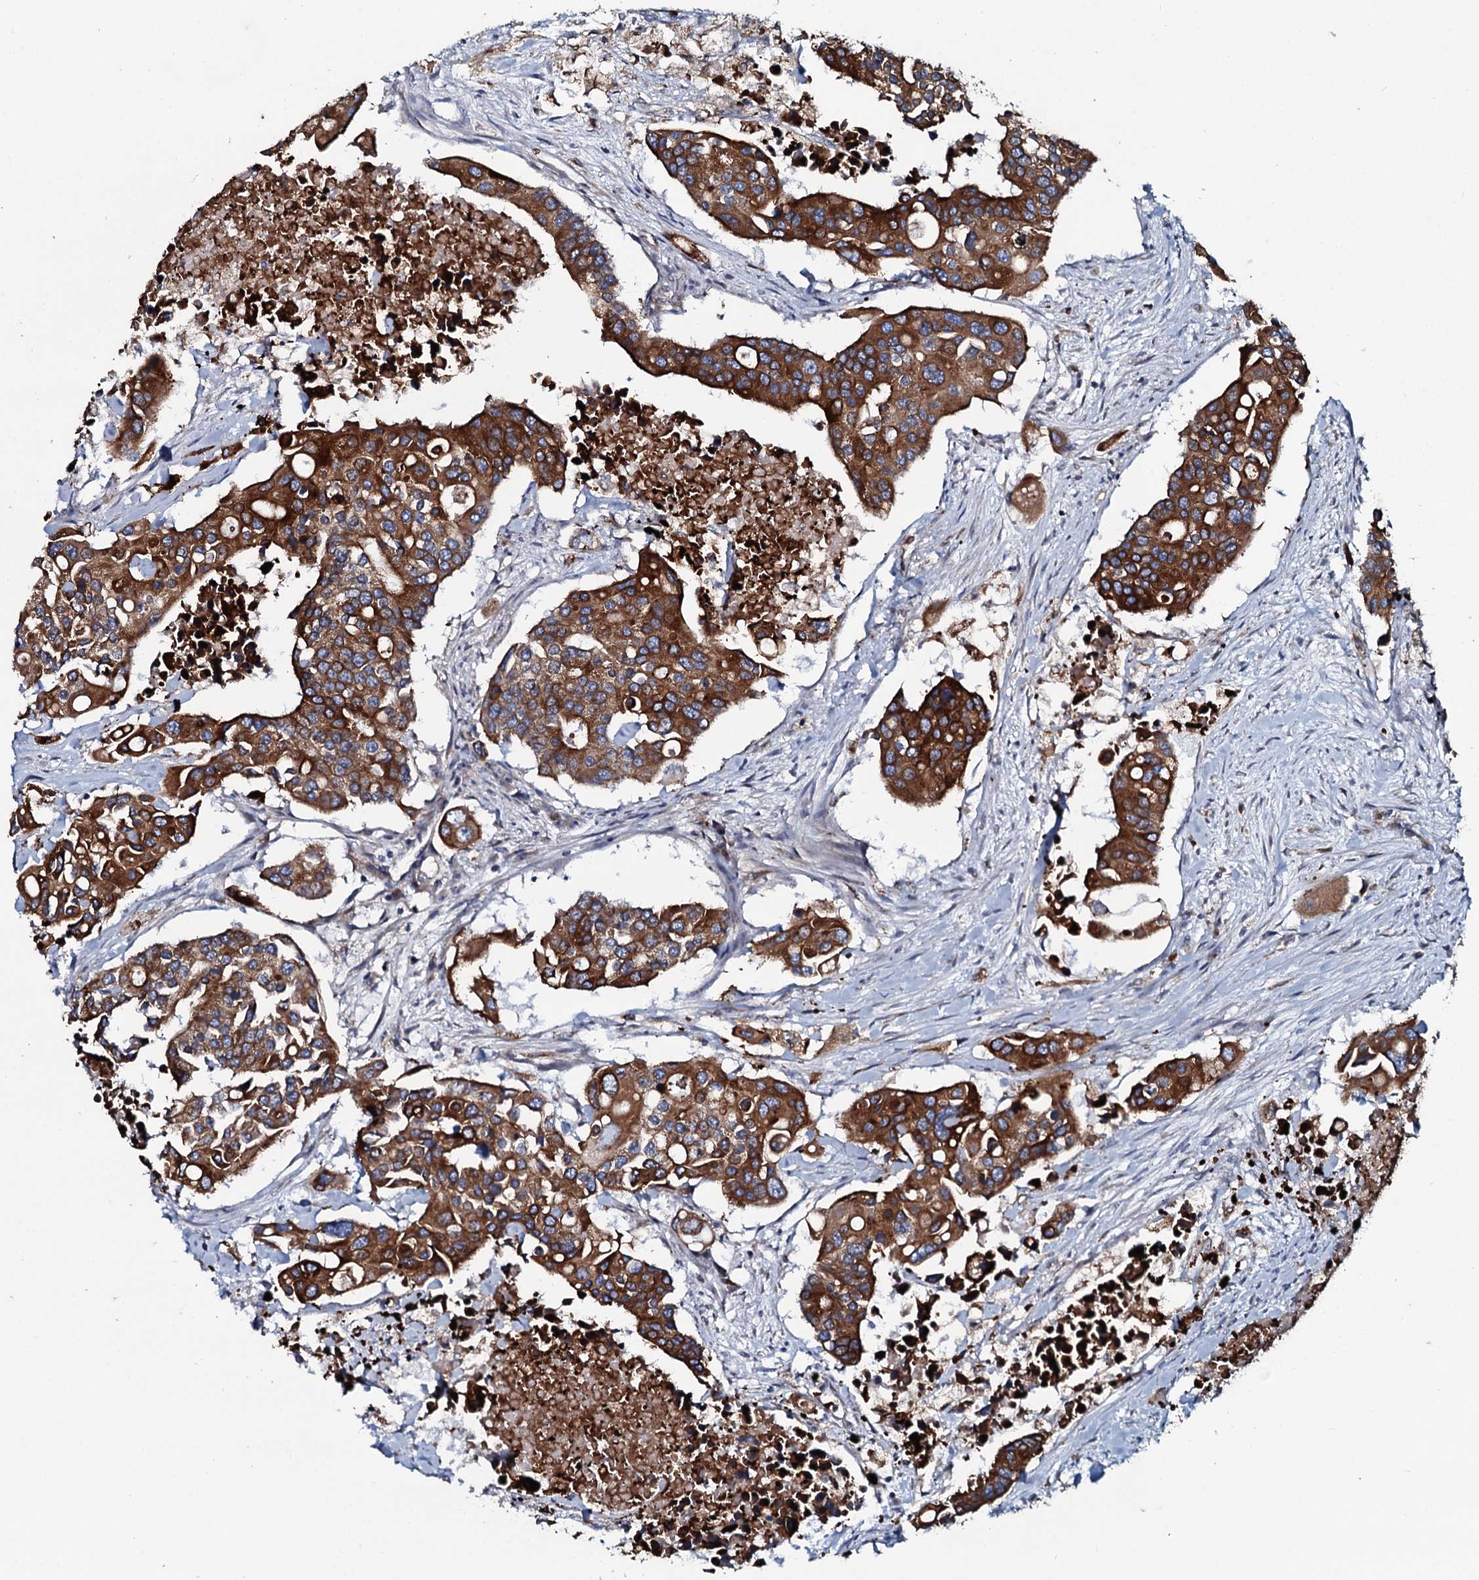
{"staining": {"intensity": "strong", "quantity": ">75%", "location": "cytoplasmic/membranous"}, "tissue": "colorectal cancer", "cell_type": "Tumor cells", "image_type": "cancer", "snomed": [{"axis": "morphology", "description": "Adenocarcinoma, NOS"}, {"axis": "topography", "description": "Colon"}], "caption": "Immunohistochemical staining of human colorectal adenocarcinoma demonstrates high levels of strong cytoplasmic/membranous protein staining in about >75% of tumor cells.", "gene": "TMEM151A", "patient": {"sex": "male", "age": 77}}